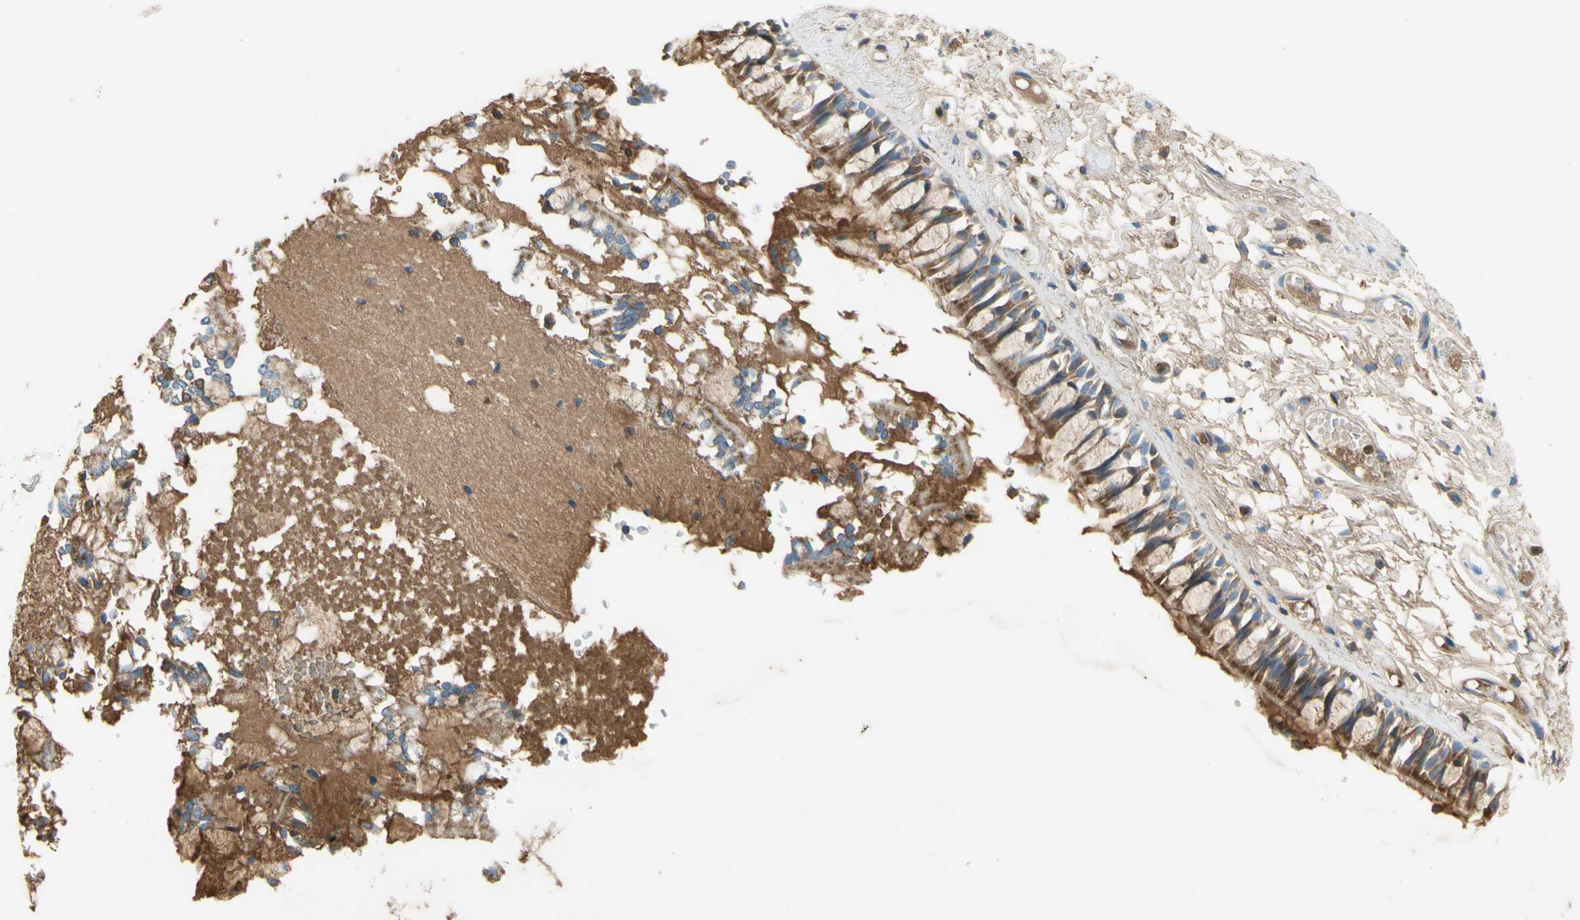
{"staining": {"intensity": "moderate", "quantity": ">75%", "location": "cytoplasmic/membranous"}, "tissue": "bronchus", "cell_type": "Respiratory epithelial cells", "image_type": "normal", "snomed": [{"axis": "morphology", "description": "Normal tissue, NOS"}, {"axis": "morphology", "description": "Inflammation, NOS"}, {"axis": "topography", "description": "Cartilage tissue"}, {"axis": "topography", "description": "Lung"}], "caption": "A photomicrograph of bronchus stained for a protein shows moderate cytoplasmic/membranous brown staining in respiratory epithelial cells. The protein is stained brown, and the nuclei are stained in blue (DAB IHC with brightfield microscopy, high magnification).", "gene": "SDHB", "patient": {"sex": "male", "age": 71}}